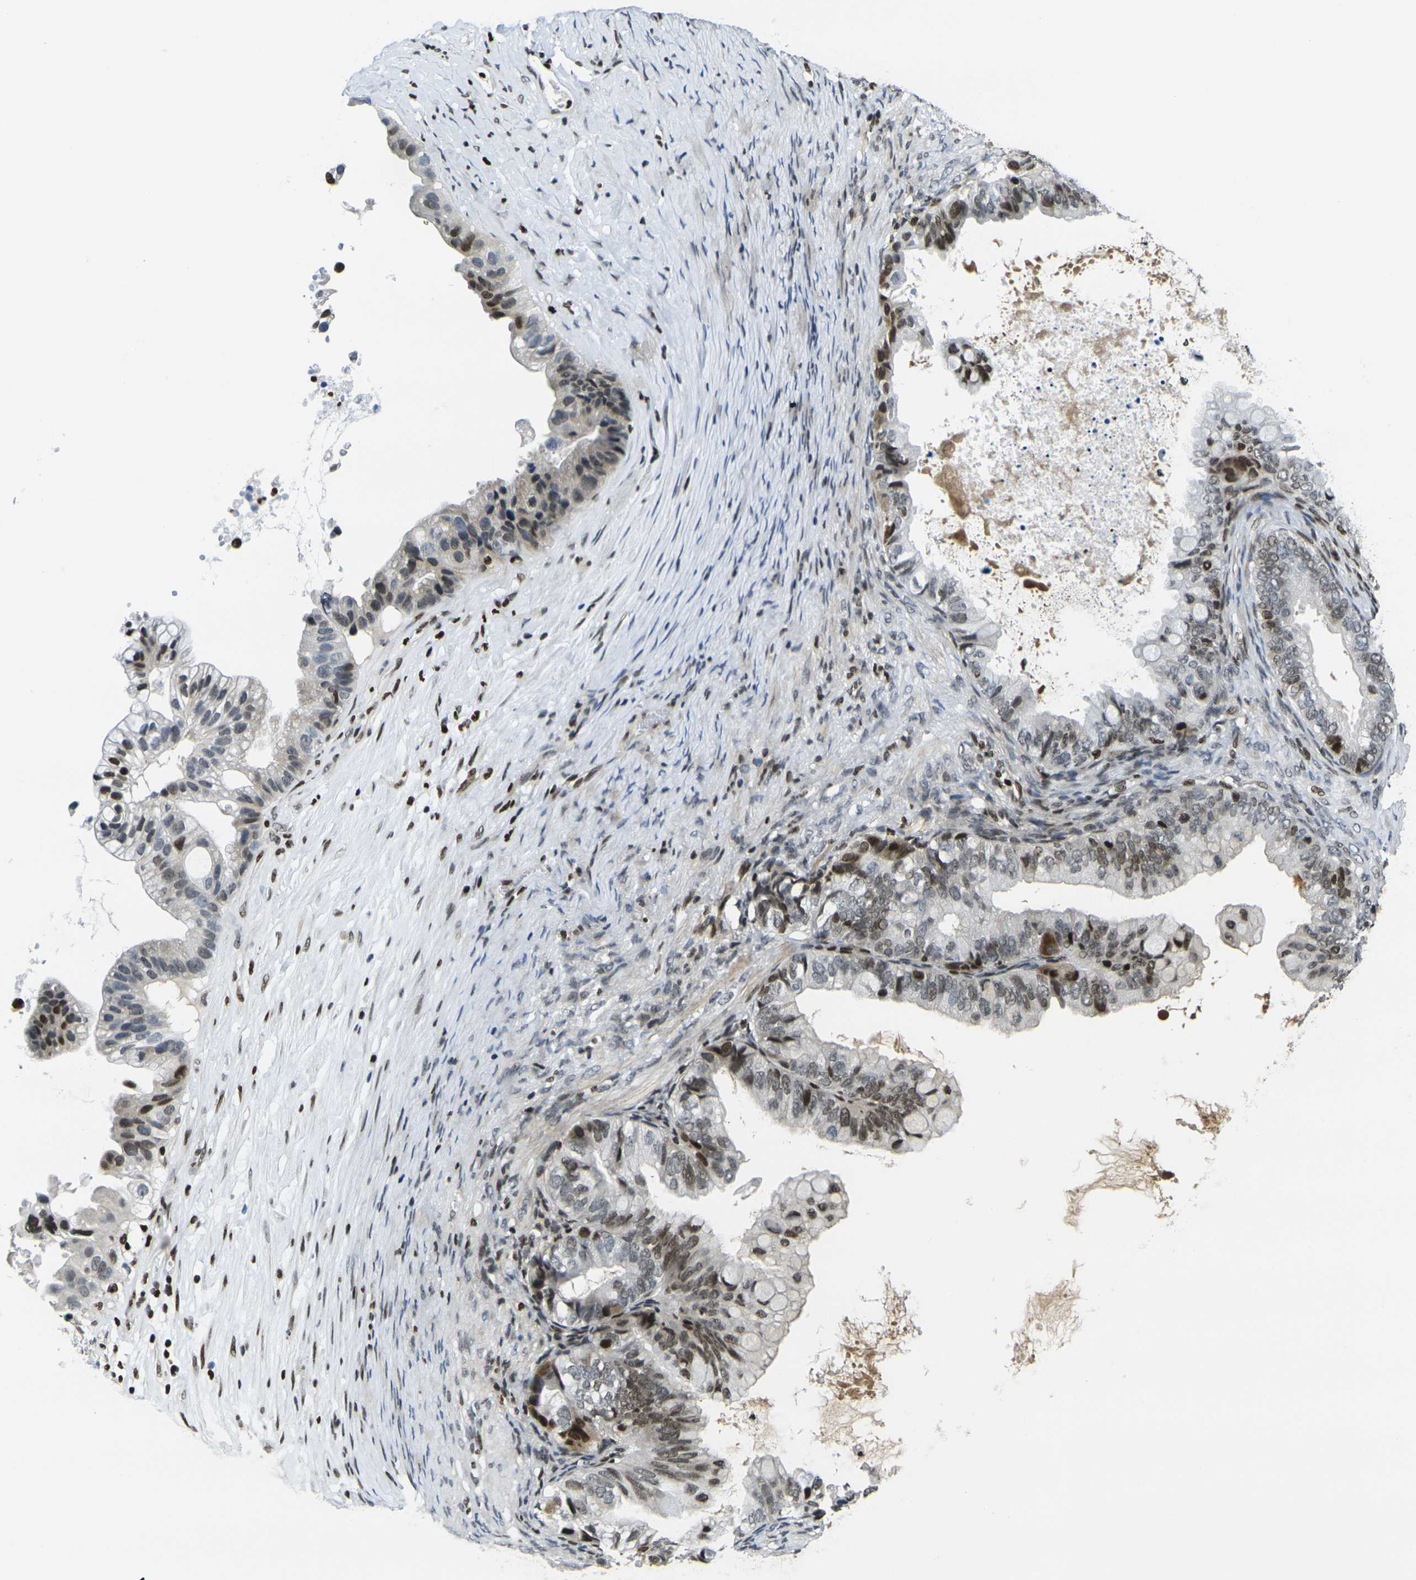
{"staining": {"intensity": "moderate", "quantity": "25%-75%", "location": "nuclear"}, "tissue": "ovarian cancer", "cell_type": "Tumor cells", "image_type": "cancer", "snomed": [{"axis": "morphology", "description": "Cystadenocarcinoma, mucinous, NOS"}, {"axis": "topography", "description": "Ovary"}], "caption": "Moderate nuclear protein expression is appreciated in about 25%-75% of tumor cells in ovarian cancer.", "gene": "H1-10", "patient": {"sex": "female", "age": 80}}